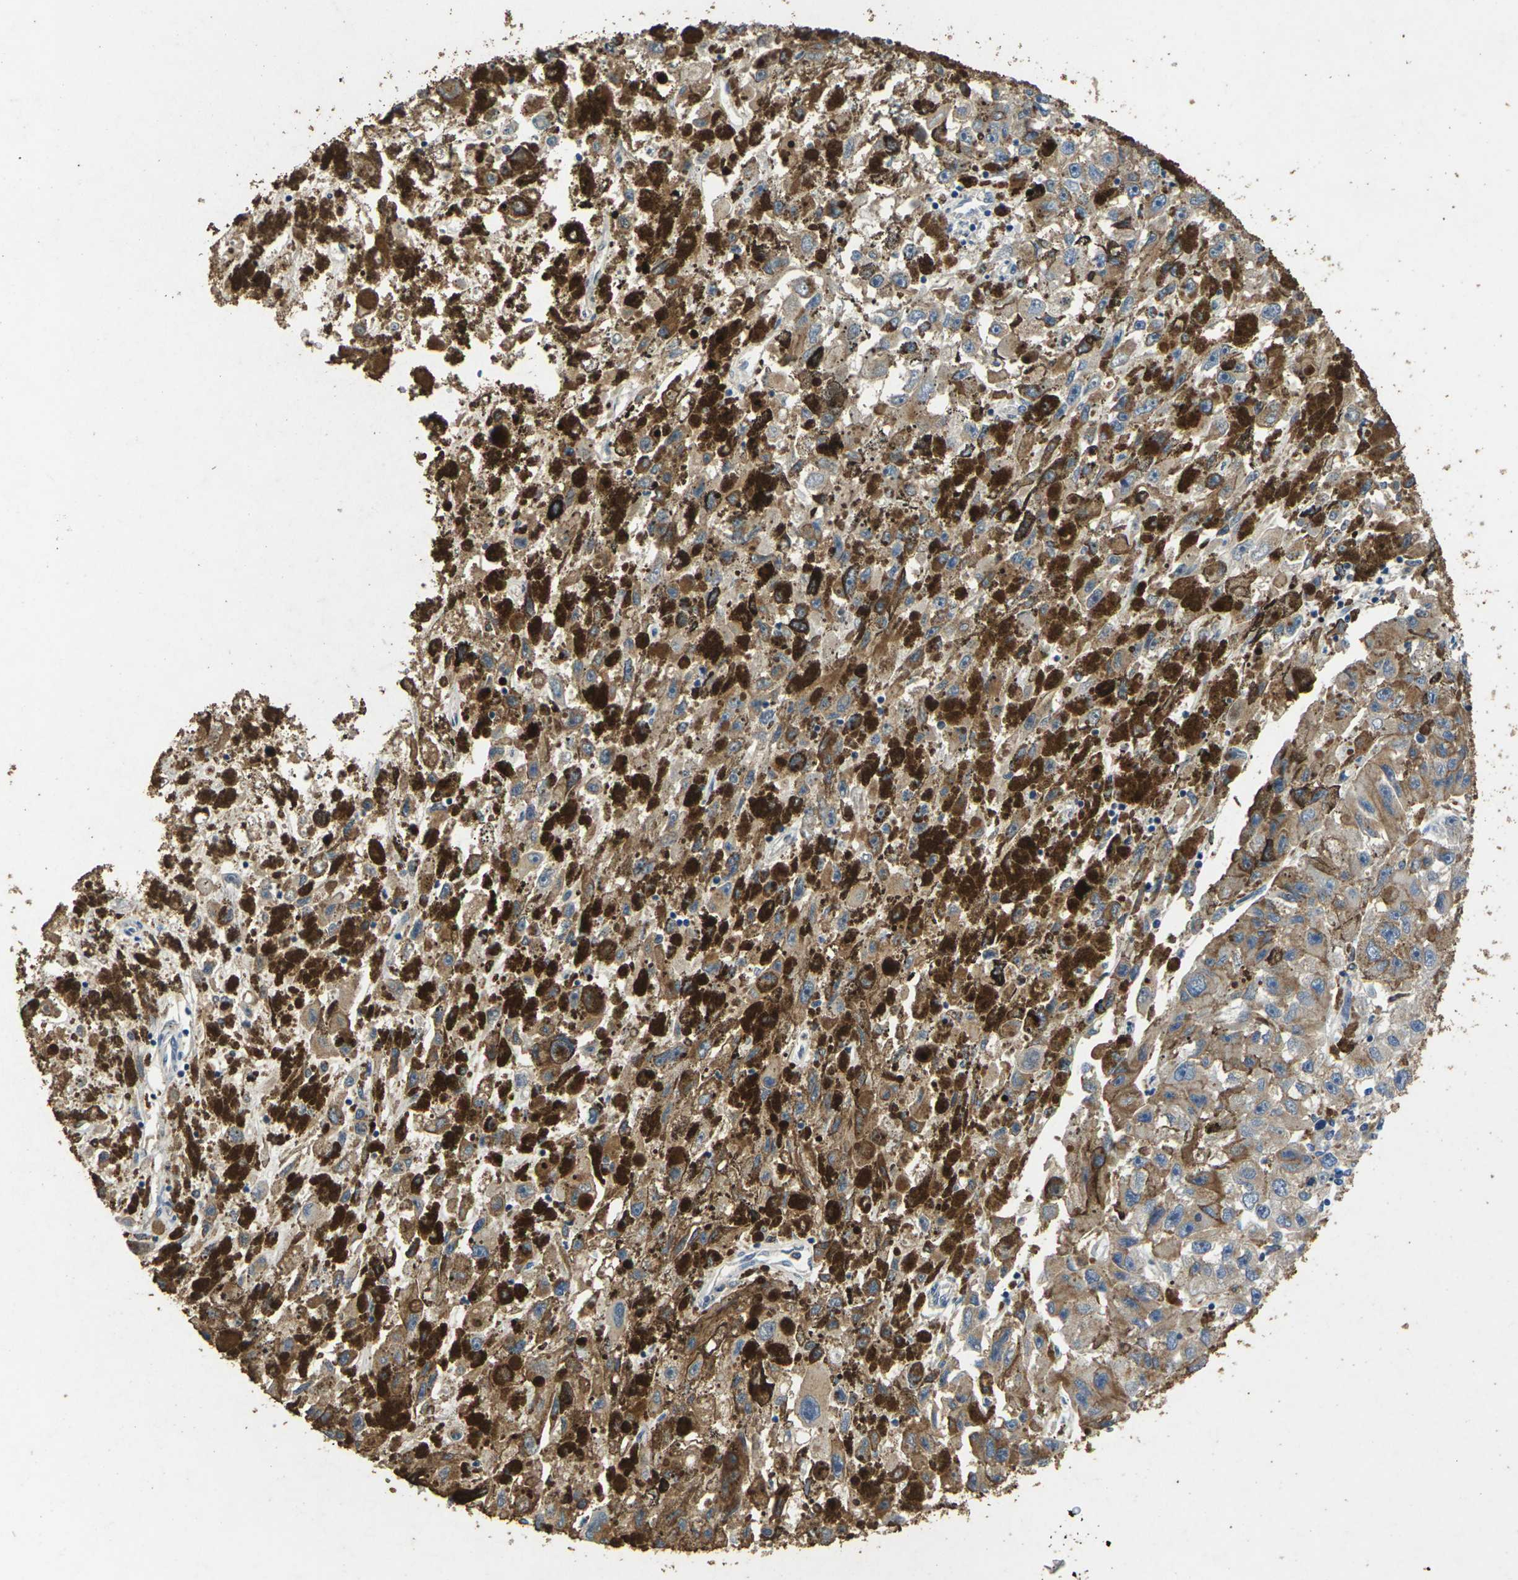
{"staining": {"intensity": "moderate", "quantity": ">75%", "location": "cytoplasmic/membranous"}, "tissue": "melanoma", "cell_type": "Tumor cells", "image_type": "cancer", "snomed": [{"axis": "morphology", "description": "Malignant melanoma, NOS"}, {"axis": "topography", "description": "Skin"}], "caption": "IHC staining of melanoma, which shows medium levels of moderate cytoplasmic/membranous staining in approximately >75% of tumor cells indicating moderate cytoplasmic/membranous protein staining. The staining was performed using DAB (3,3'-diaminobenzidine) (brown) for protein detection and nuclei were counterstained in hematoxylin (blue).", "gene": "SCNN1A", "patient": {"sex": "female", "age": 104}}